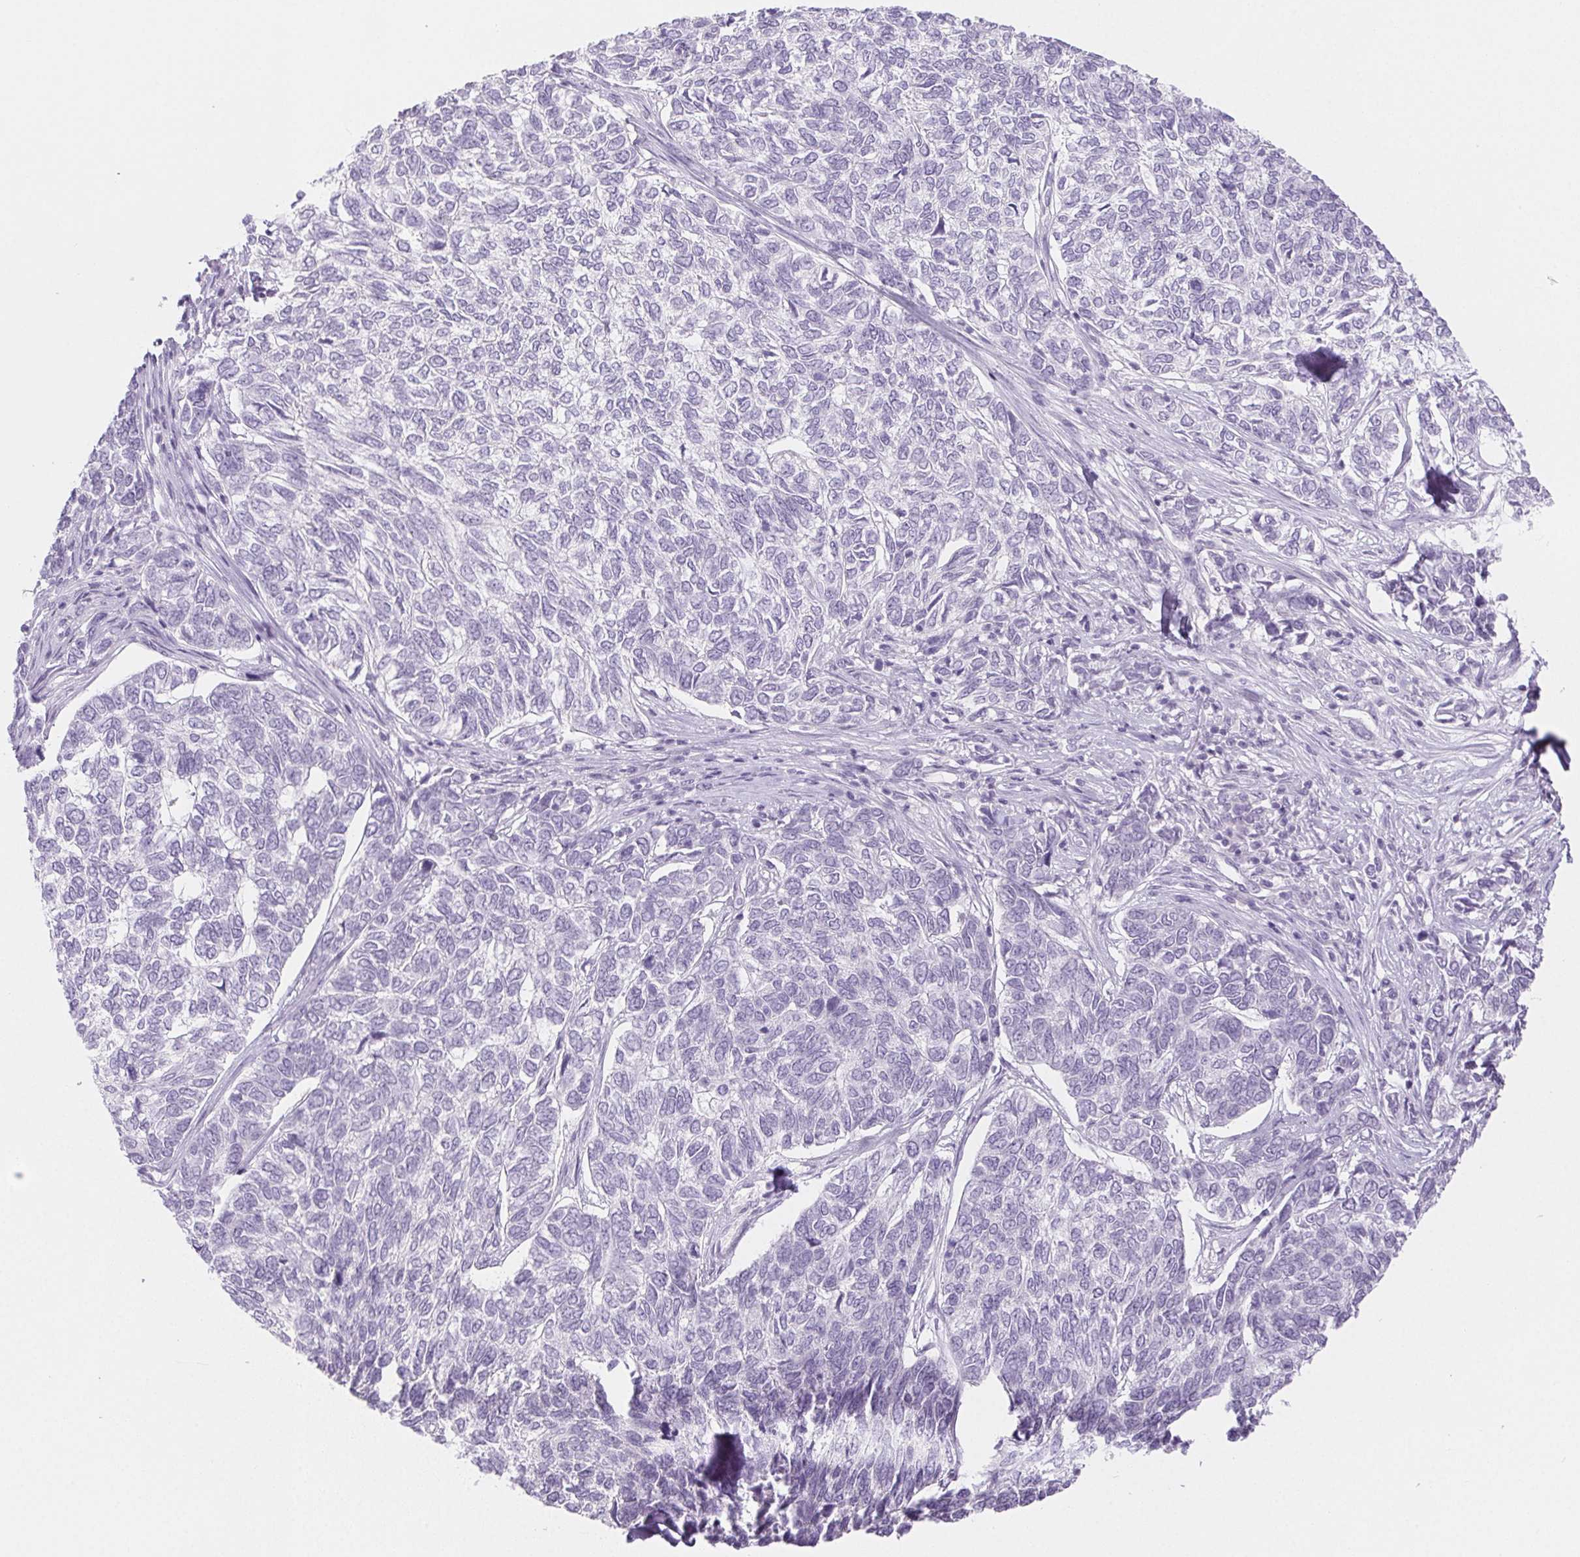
{"staining": {"intensity": "negative", "quantity": "none", "location": "none"}, "tissue": "skin cancer", "cell_type": "Tumor cells", "image_type": "cancer", "snomed": [{"axis": "morphology", "description": "Basal cell carcinoma"}, {"axis": "topography", "description": "Skin"}], "caption": "Immunohistochemistry (IHC) micrograph of human skin cancer (basal cell carcinoma) stained for a protein (brown), which reveals no positivity in tumor cells.", "gene": "PI3", "patient": {"sex": "female", "age": 65}}